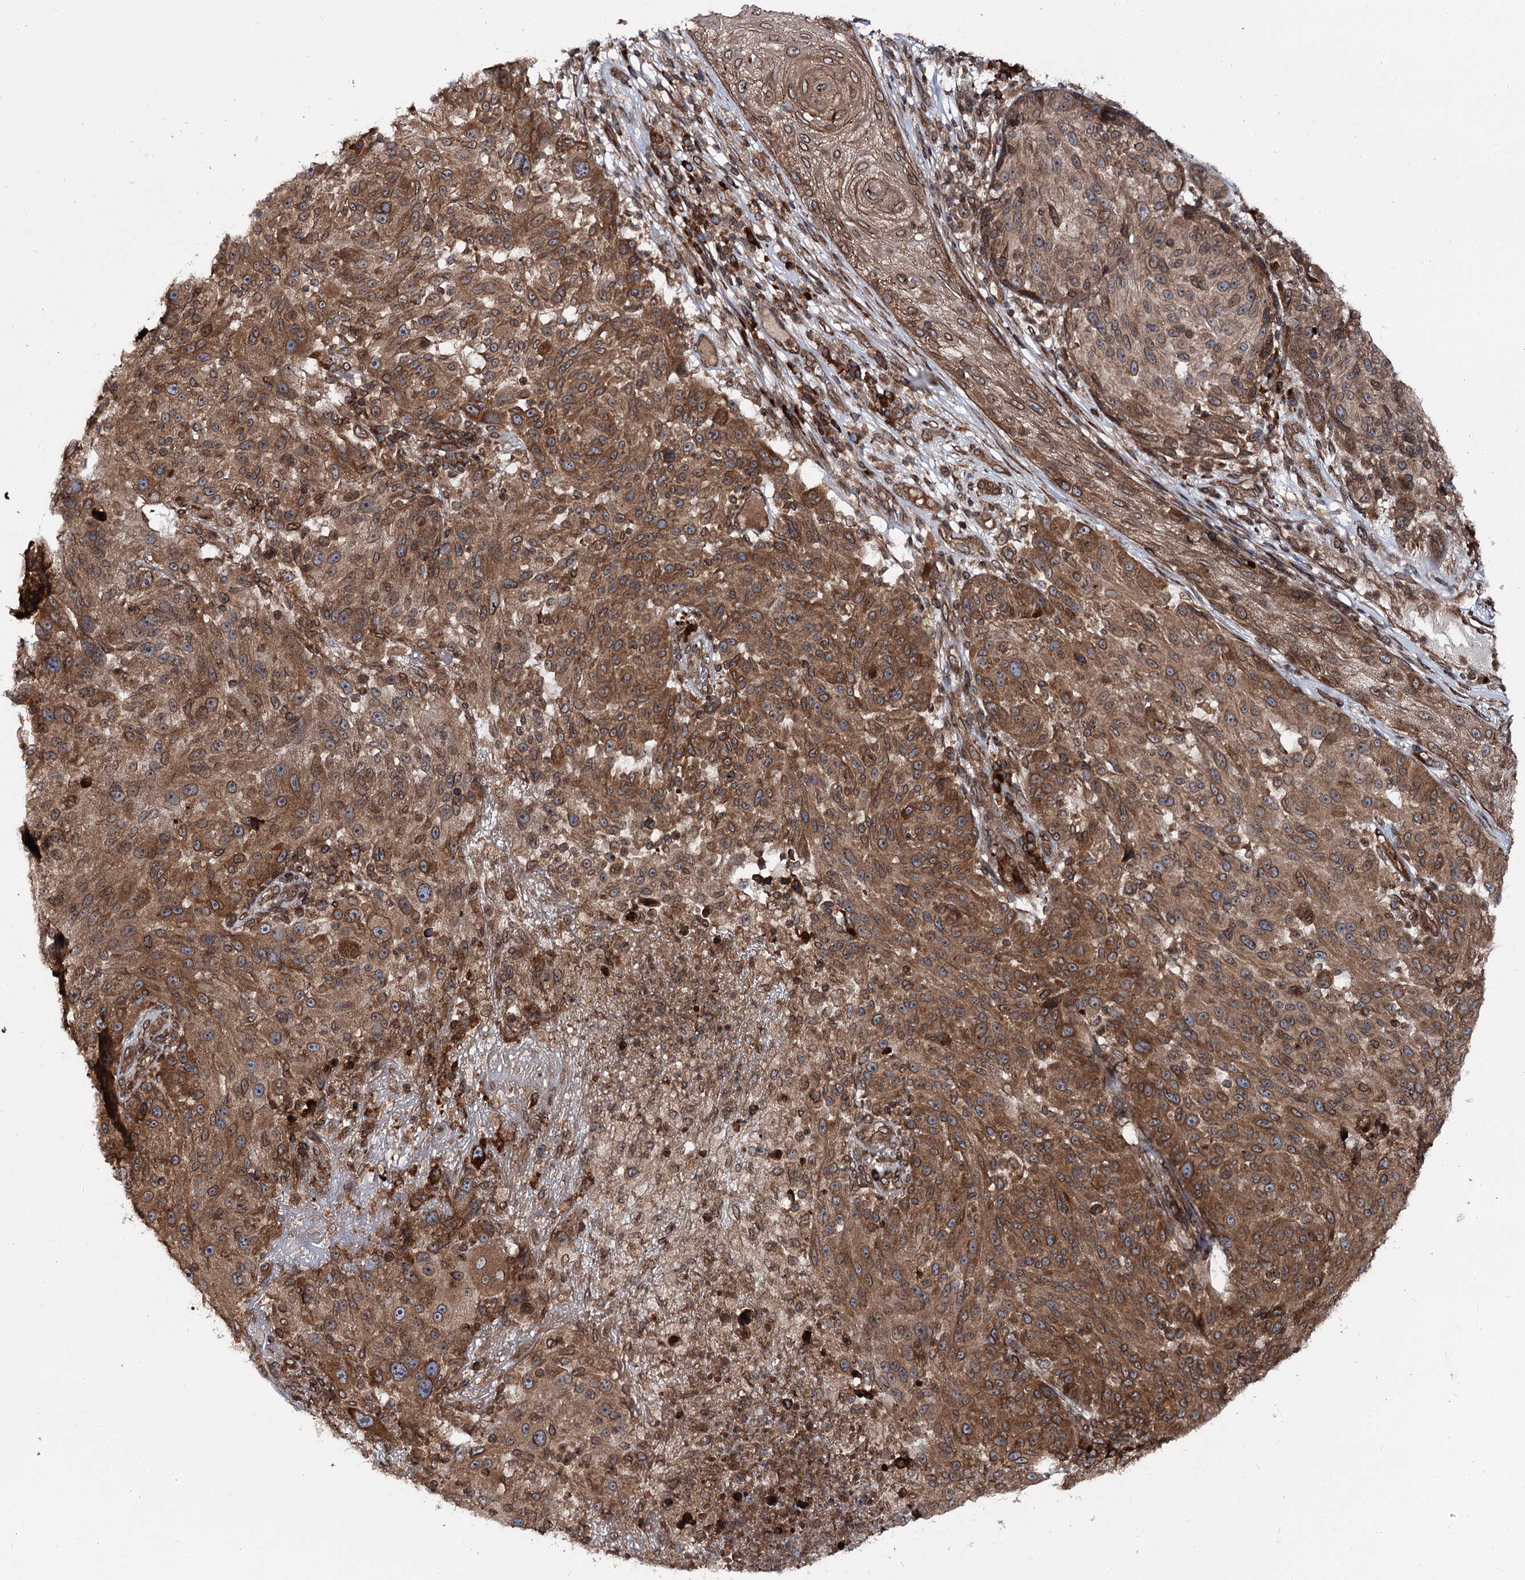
{"staining": {"intensity": "moderate", "quantity": ">75%", "location": "cytoplasmic/membranous,nuclear"}, "tissue": "melanoma", "cell_type": "Tumor cells", "image_type": "cancer", "snomed": [{"axis": "morphology", "description": "Malignant melanoma, NOS"}, {"axis": "topography", "description": "Skin"}], "caption": "Immunohistochemical staining of human melanoma shows medium levels of moderate cytoplasmic/membranous and nuclear protein positivity in approximately >75% of tumor cells. Nuclei are stained in blue.", "gene": "FGFR1OP2", "patient": {"sex": "male", "age": 53}}